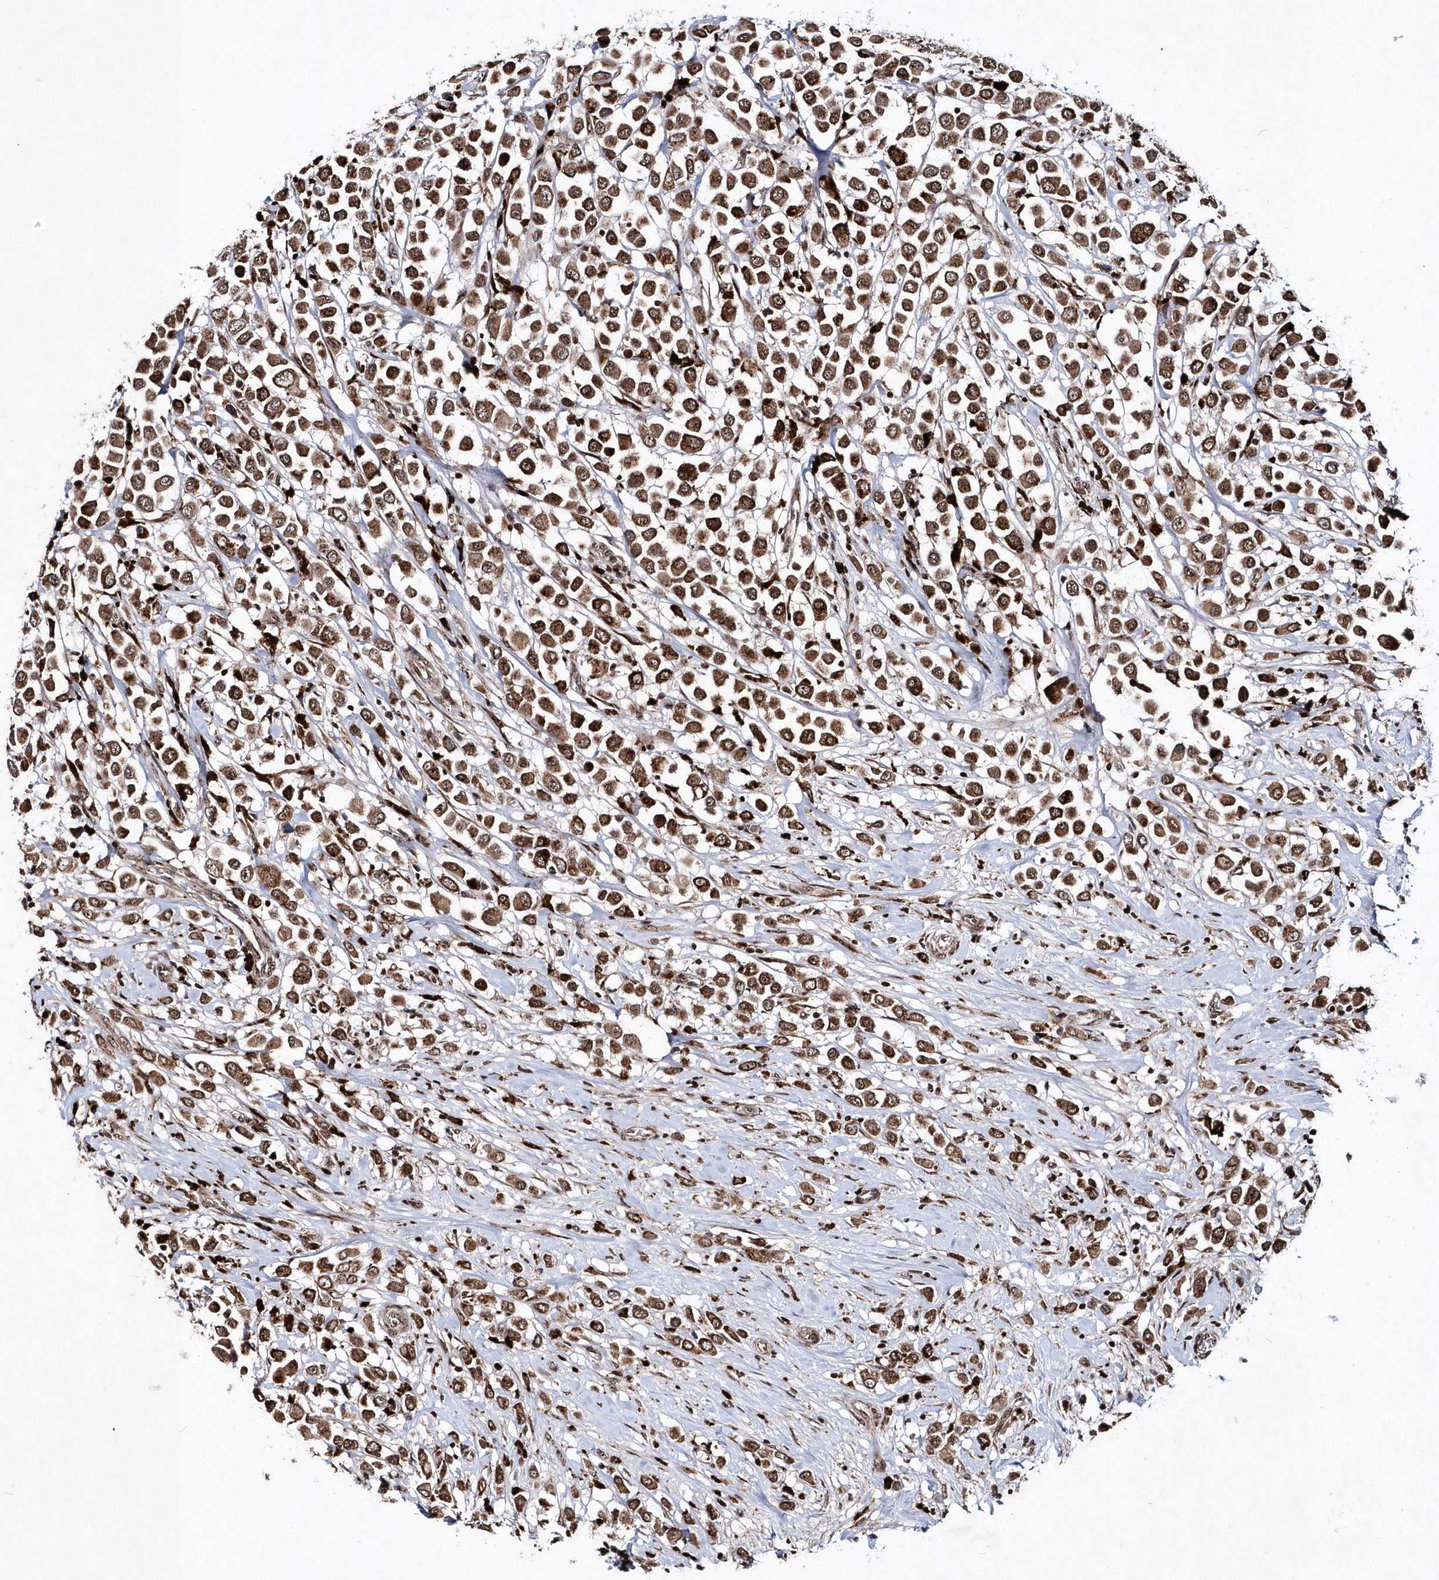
{"staining": {"intensity": "moderate", "quantity": ">75%", "location": "cytoplasmic/membranous,nuclear"}, "tissue": "breast cancer", "cell_type": "Tumor cells", "image_type": "cancer", "snomed": [{"axis": "morphology", "description": "Duct carcinoma"}, {"axis": "topography", "description": "Breast"}], "caption": "Infiltrating ductal carcinoma (breast) was stained to show a protein in brown. There is medium levels of moderate cytoplasmic/membranous and nuclear positivity in approximately >75% of tumor cells.", "gene": "SOWAHB", "patient": {"sex": "female", "age": 61}}